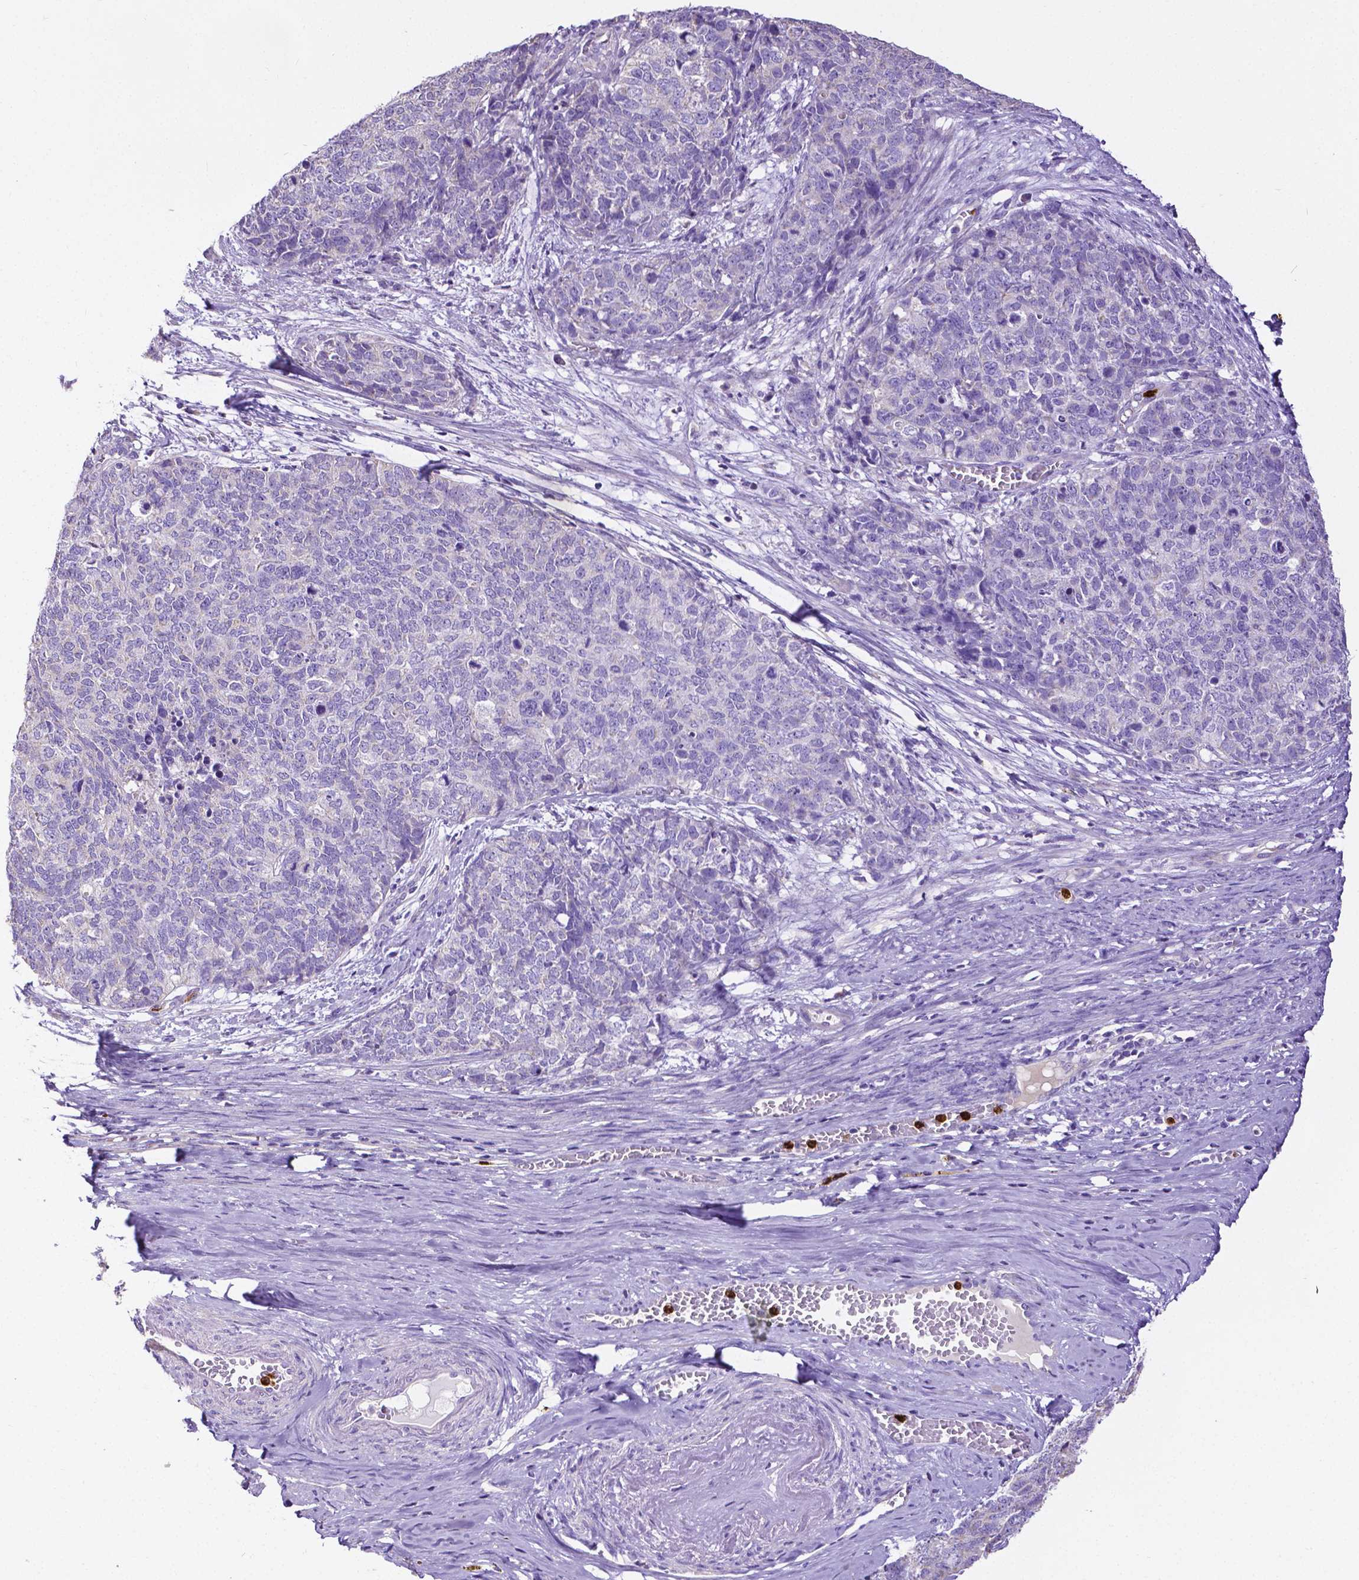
{"staining": {"intensity": "negative", "quantity": "none", "location": "none"}, "tissue": "cervical cancer", "cell_type": "Tumor cells", "image_type": "cancer", "snomed": [{"axis": "morphology", "description": "Squamous cell carcinoma, NOS"}, {"axis": "topography", "description": "Cervix"}], "caption": "This image is of cervical cancer stained with immunohistochemistry (IHC) to label a protein in brown with the nuclei are counter-stained blue. There is no positivity in tumor cells.", "gene": "MMP9", "patient": {"sex": "female", "age": 63}}